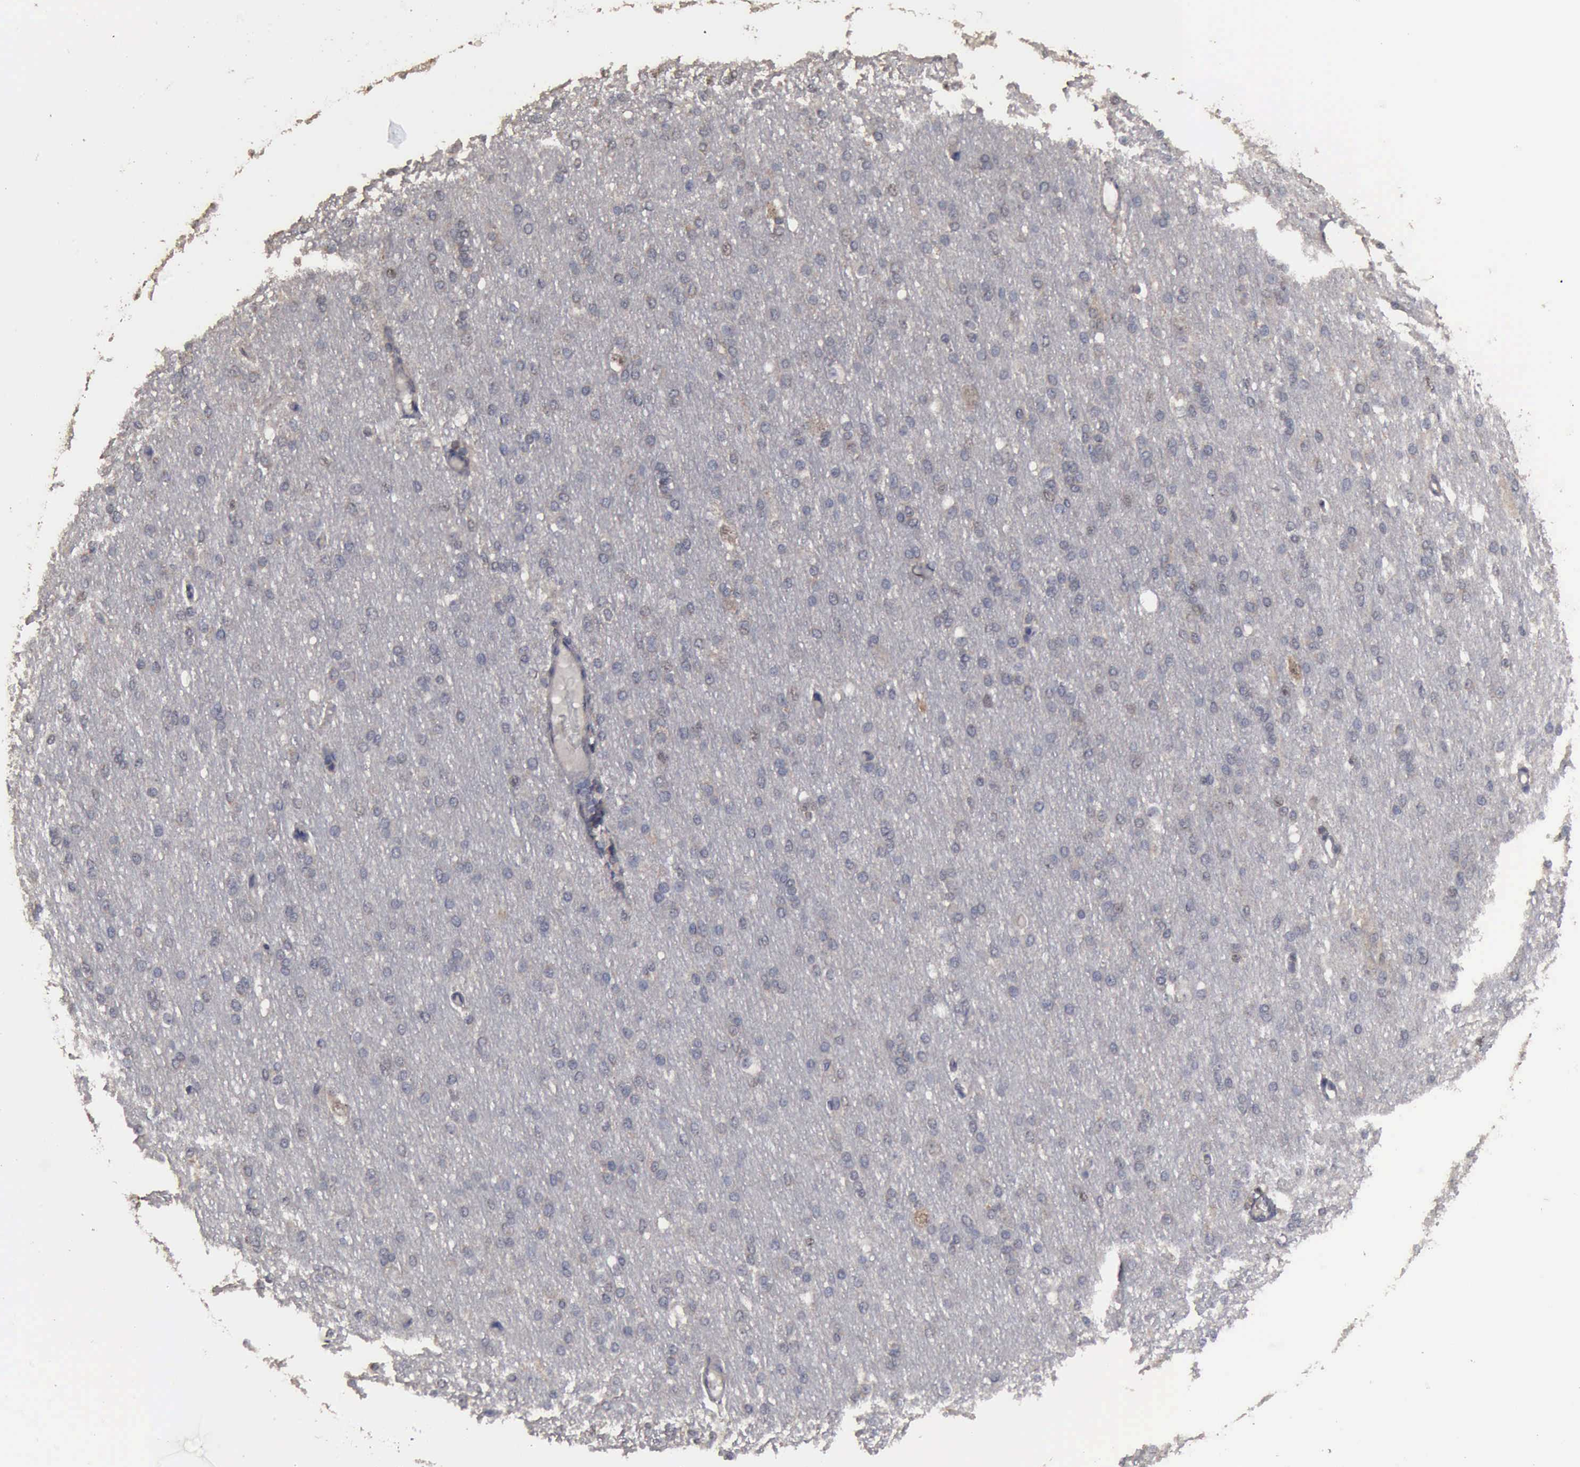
{"staining": {"intensity": "negative", "quantity": "none", "location": "none"}, "tissue": "cerebral cortex", "cell_type": "Endothelial cells", "image_type": "normal", "snomed": [{"axis": "morphology", "description": "Normal tissue, NOS"}, {"axis": "morphology", "description": "Inflammation, NOS"}, {"axis": "topography", "description": "Cerebral cortex"}], "caption": "DAB immunohistochemical staining of benign human cerebral cortex exhibits no significant staining in endothelial cells.", "gene": "CRKL", "patient": {"sex": "male", "age": 6}}